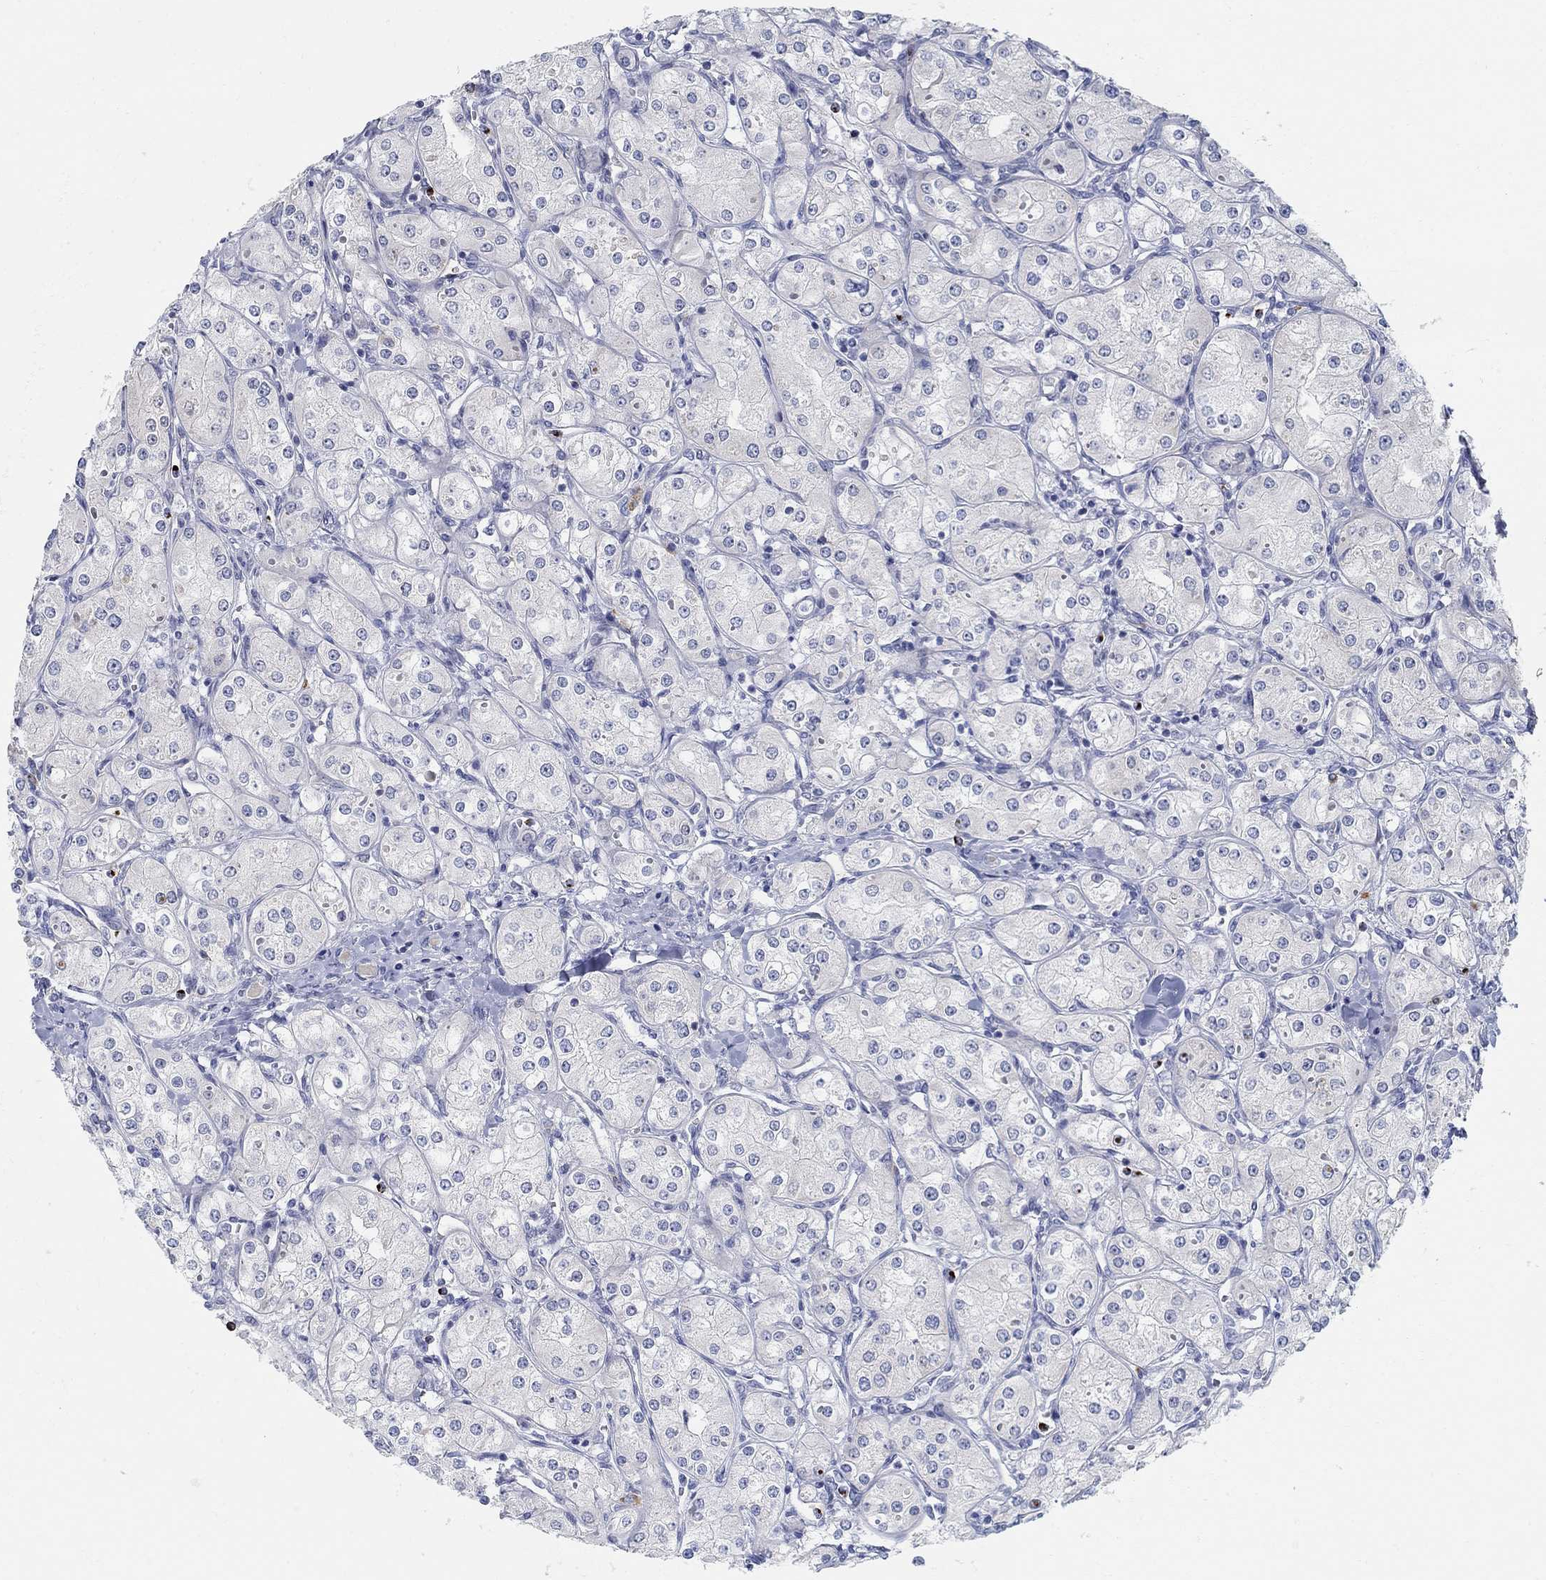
{"staining": {"intensity": "negative", "quantity": "none", "location": "none"}, "tissue": "renal cancer", "cell_type": "Tumor cells", "image_type": "cancer", "snomed": [{"axis": "morphology", "description": "Adenocarcinoma, NOS"}, {"axis": "topography", "description": "Kidney"}], "caption": "Renal cancer (adenocarcinoma) was stained to show a protein in brown. There is no significant expression in tumor cells.", "gene": "ANO7", "patient": {"sex": "male", "age": 77}}